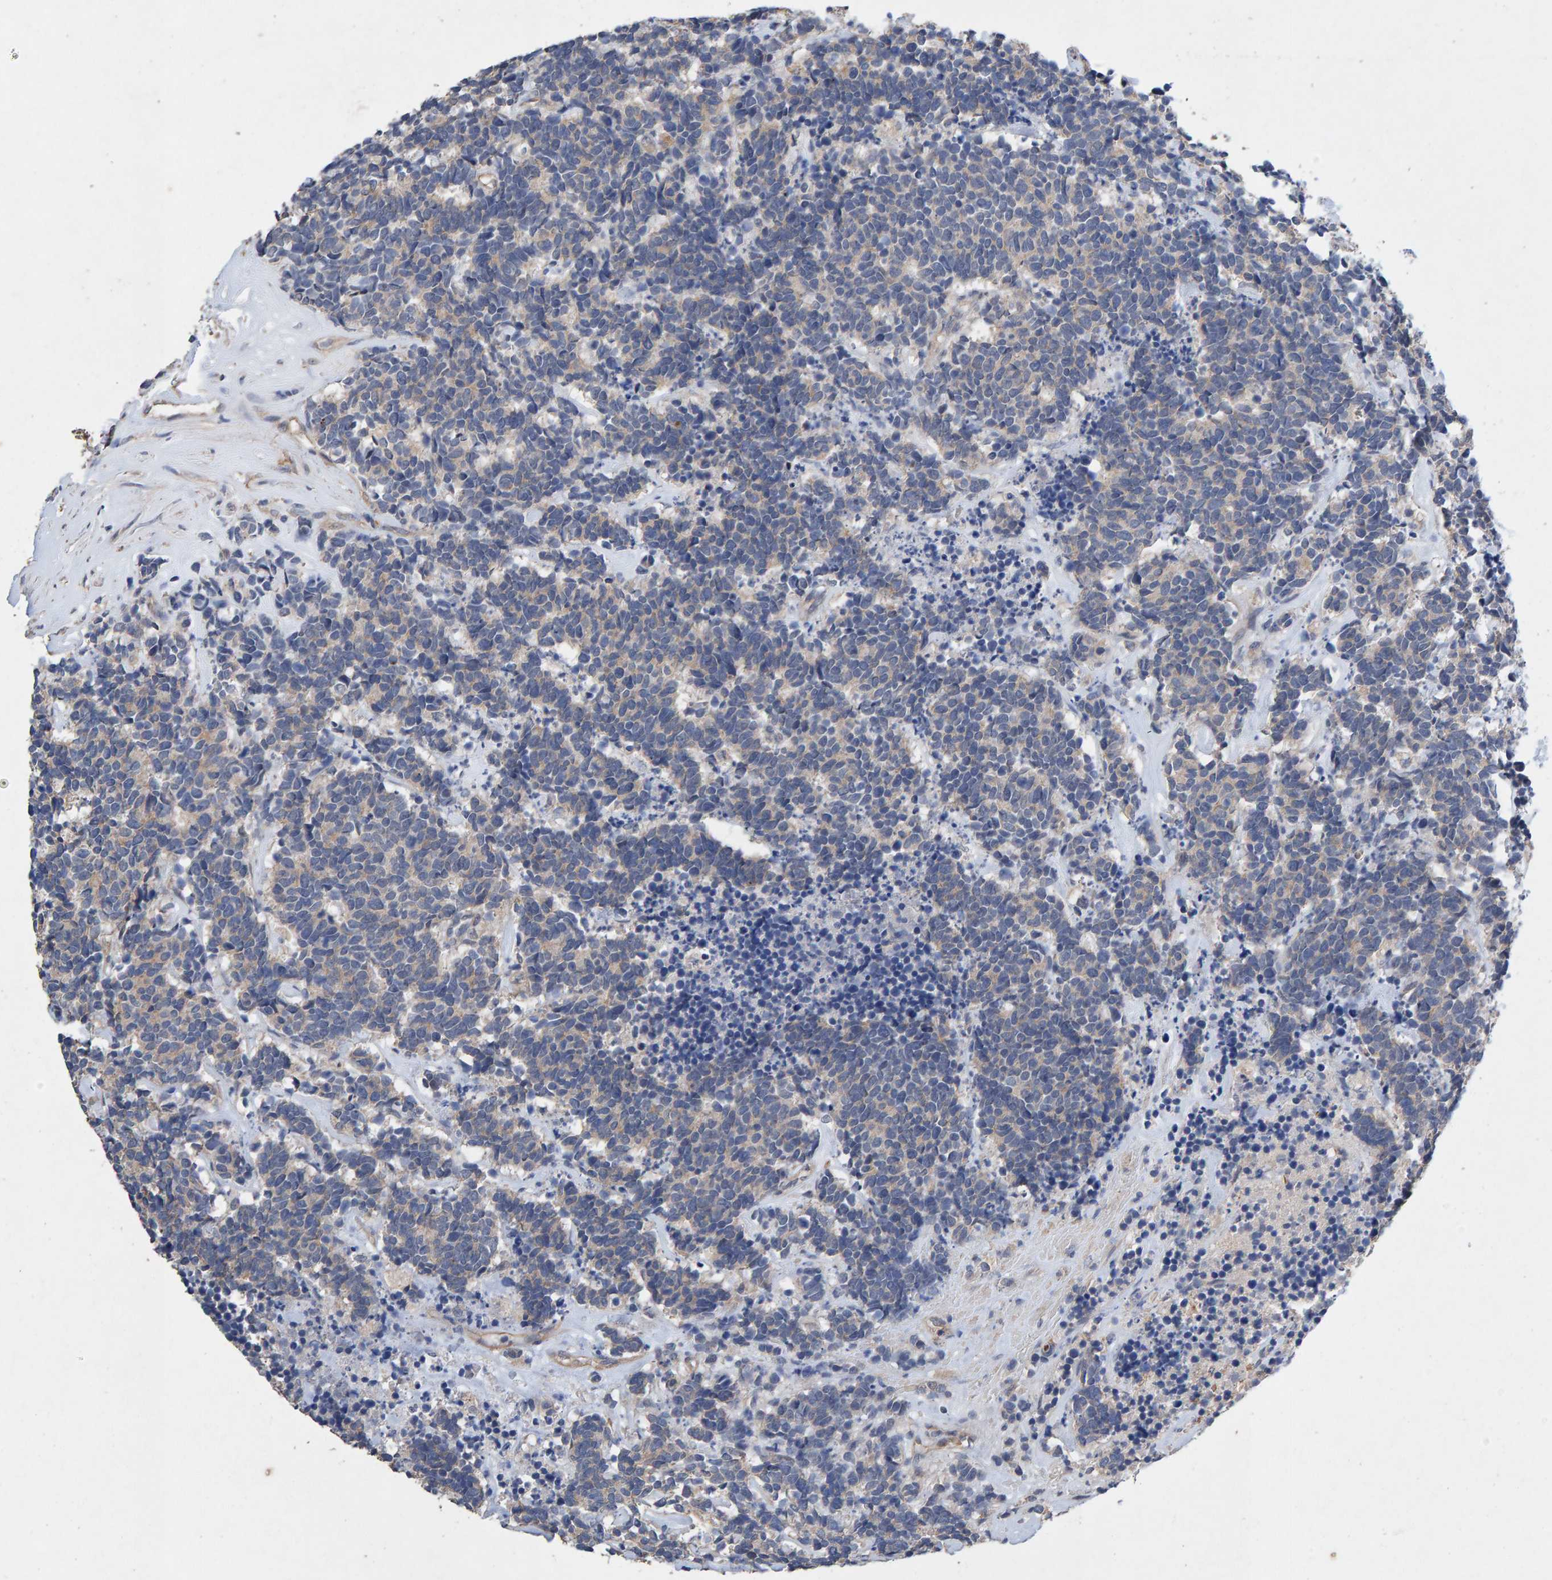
{"staining": {"intensity": "weak", "quantity": "25%-75%", "location": "cytoplasmic/membranous"}, "tissue": "carcinoid", "cell_type": "Tumor cells", "image_type": "cancer", "snomed": [{"axis": "morphology", "description": "Carcinoma, NOS"}, {"axis": "morphology", "description": "Carcinoid, malignant, NOS"}, {"axis": "topography", "description": "Urinary bladder"}], "caption": "Carcinoid stained with IHC shows weak cytoplasmic/membranous expression in about 25%-75% of tumor cells.", "gene": "EFR3A", "patient": {"sex": "male", "age": 57}}